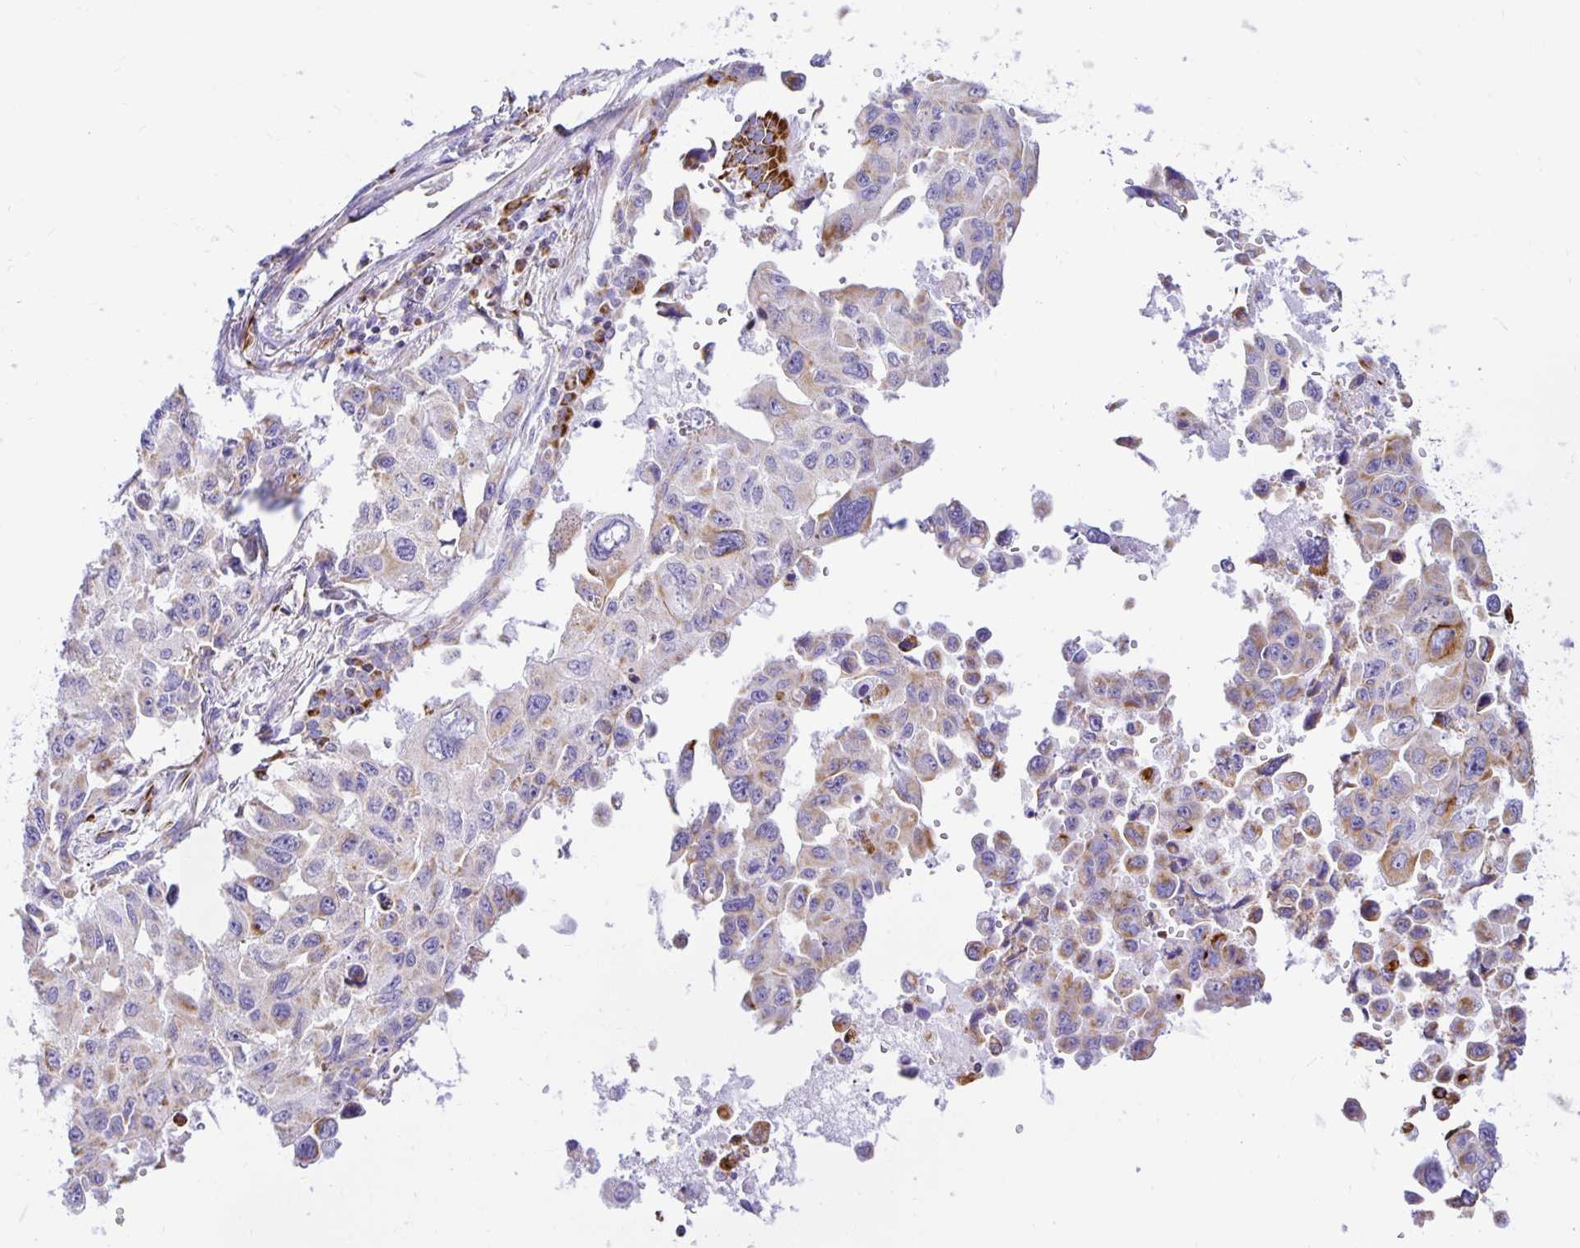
{"staining": {"intensity": "moderate", "quantity": "<25%", "location": "cytoplasmic/membranous"}, "tissue": "lung cancer", "cell_type": "Tumor cells", "image_type": "cancer", "snomed": [{"axis": "morphology", "description": "Adenocarcinoma, NOS"}, {"axis": "topography", "description": "Lung"}], "caption": "A low amount of moderate cytoplasmic/membranous expression is identified in approximately <25% of tumor cells in lung cancer tissue. (DAB (3,3'-diaminobenzidine) IHC with brightfield microscopy, high magnification).", "gene": "PLAAT2", "patient": {"sex": "male", "age": 64}}